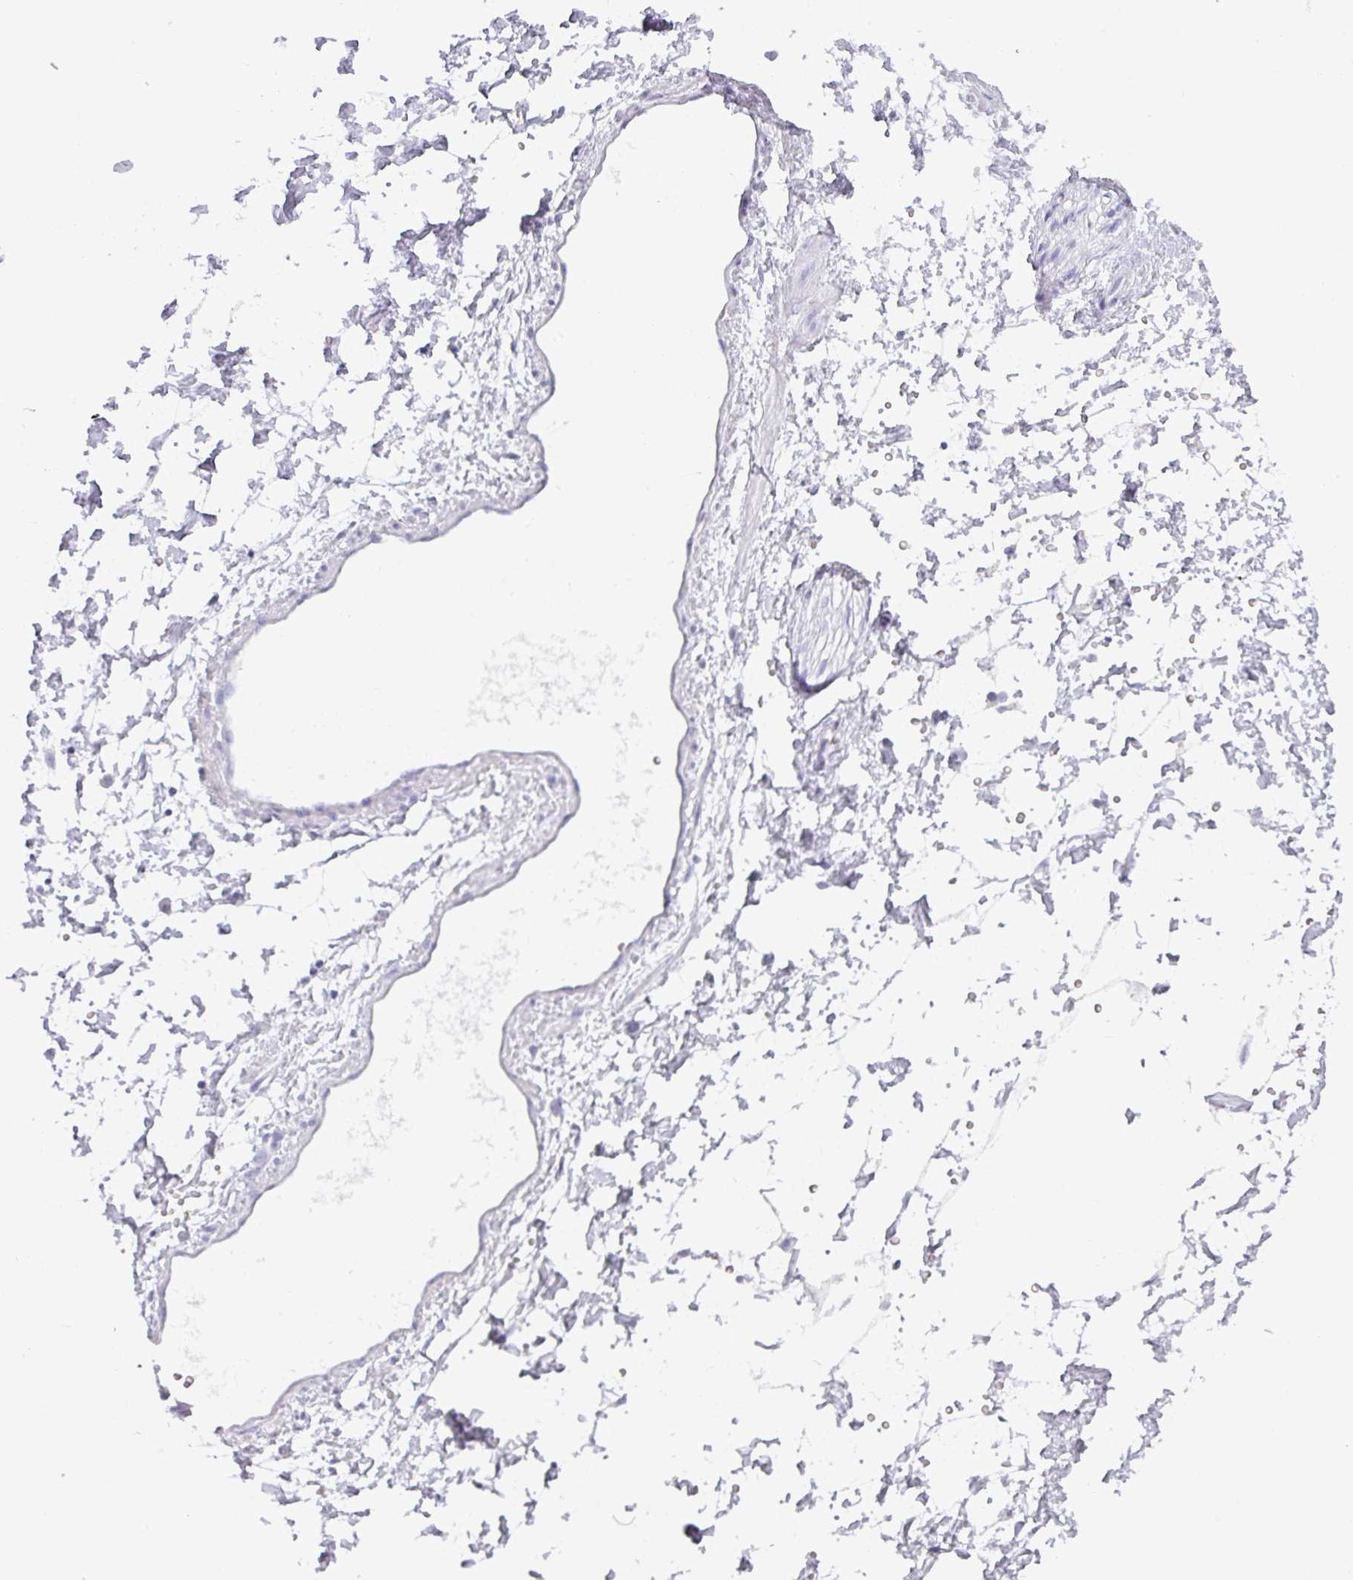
{"staining": {"intensity": "negative", "quantity": "none", "location": "none"}, "tissue": "adipose tissue", "cell_type": "Adipocytes", "image_type": "normal", "snomed": [{"axis": "morphology", "description": "Normal tissue, NOS"}, {"axis": "topography", "description": "Prostate"}, {"axis": "topography", "description": "Peripheral nerve tissue"}], "caption": "High magnification brightfield microscopy of normal adipose tissue stained with DAB (3,3'-diaminobenzidine) (brown) and counterstained with hematoxylin (blue): adipocytes show no significant positivity.", "gene": "PGA3", "patient": {"sex": "male", "age": 55}}